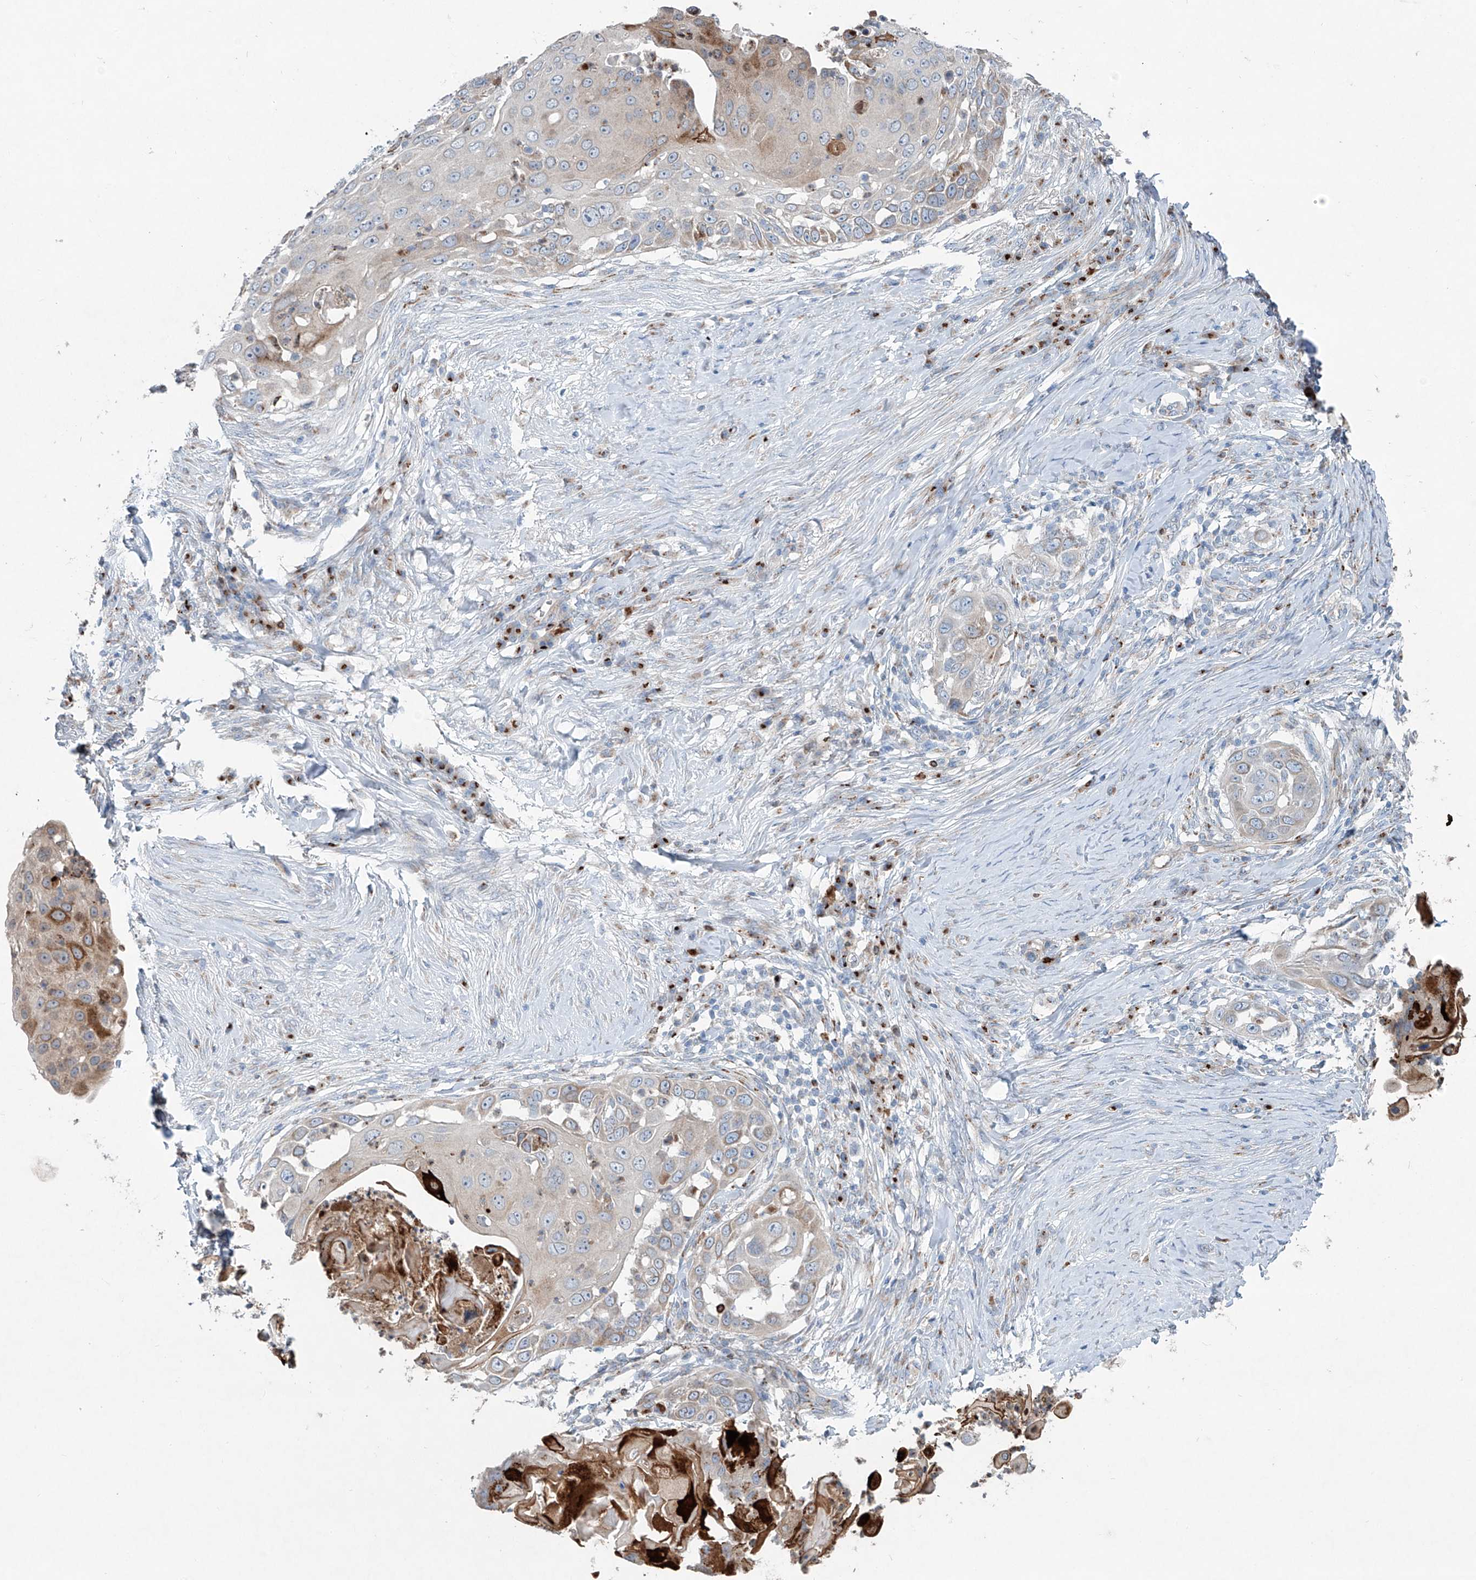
{"staining": {"intensity": "negative", "quantity": "none", "location": "none"}, "tissue": "skin cancer", "cell_type": "Tumor cells", "image_type": "cancer", "snomed": [{"axis": "morphology", "description": "Squamous cell carcinoma, NOS"}, {"axis": "topography", "description": "Skin"}], "caption": "Human squamous cell carcinoma (skin) stained for a protein using immunohistochemistry (IHC) demonstrates no positivity in tumor cells.", "gene": "CDH5", "patient": {"sex": "female", "age": 44}}